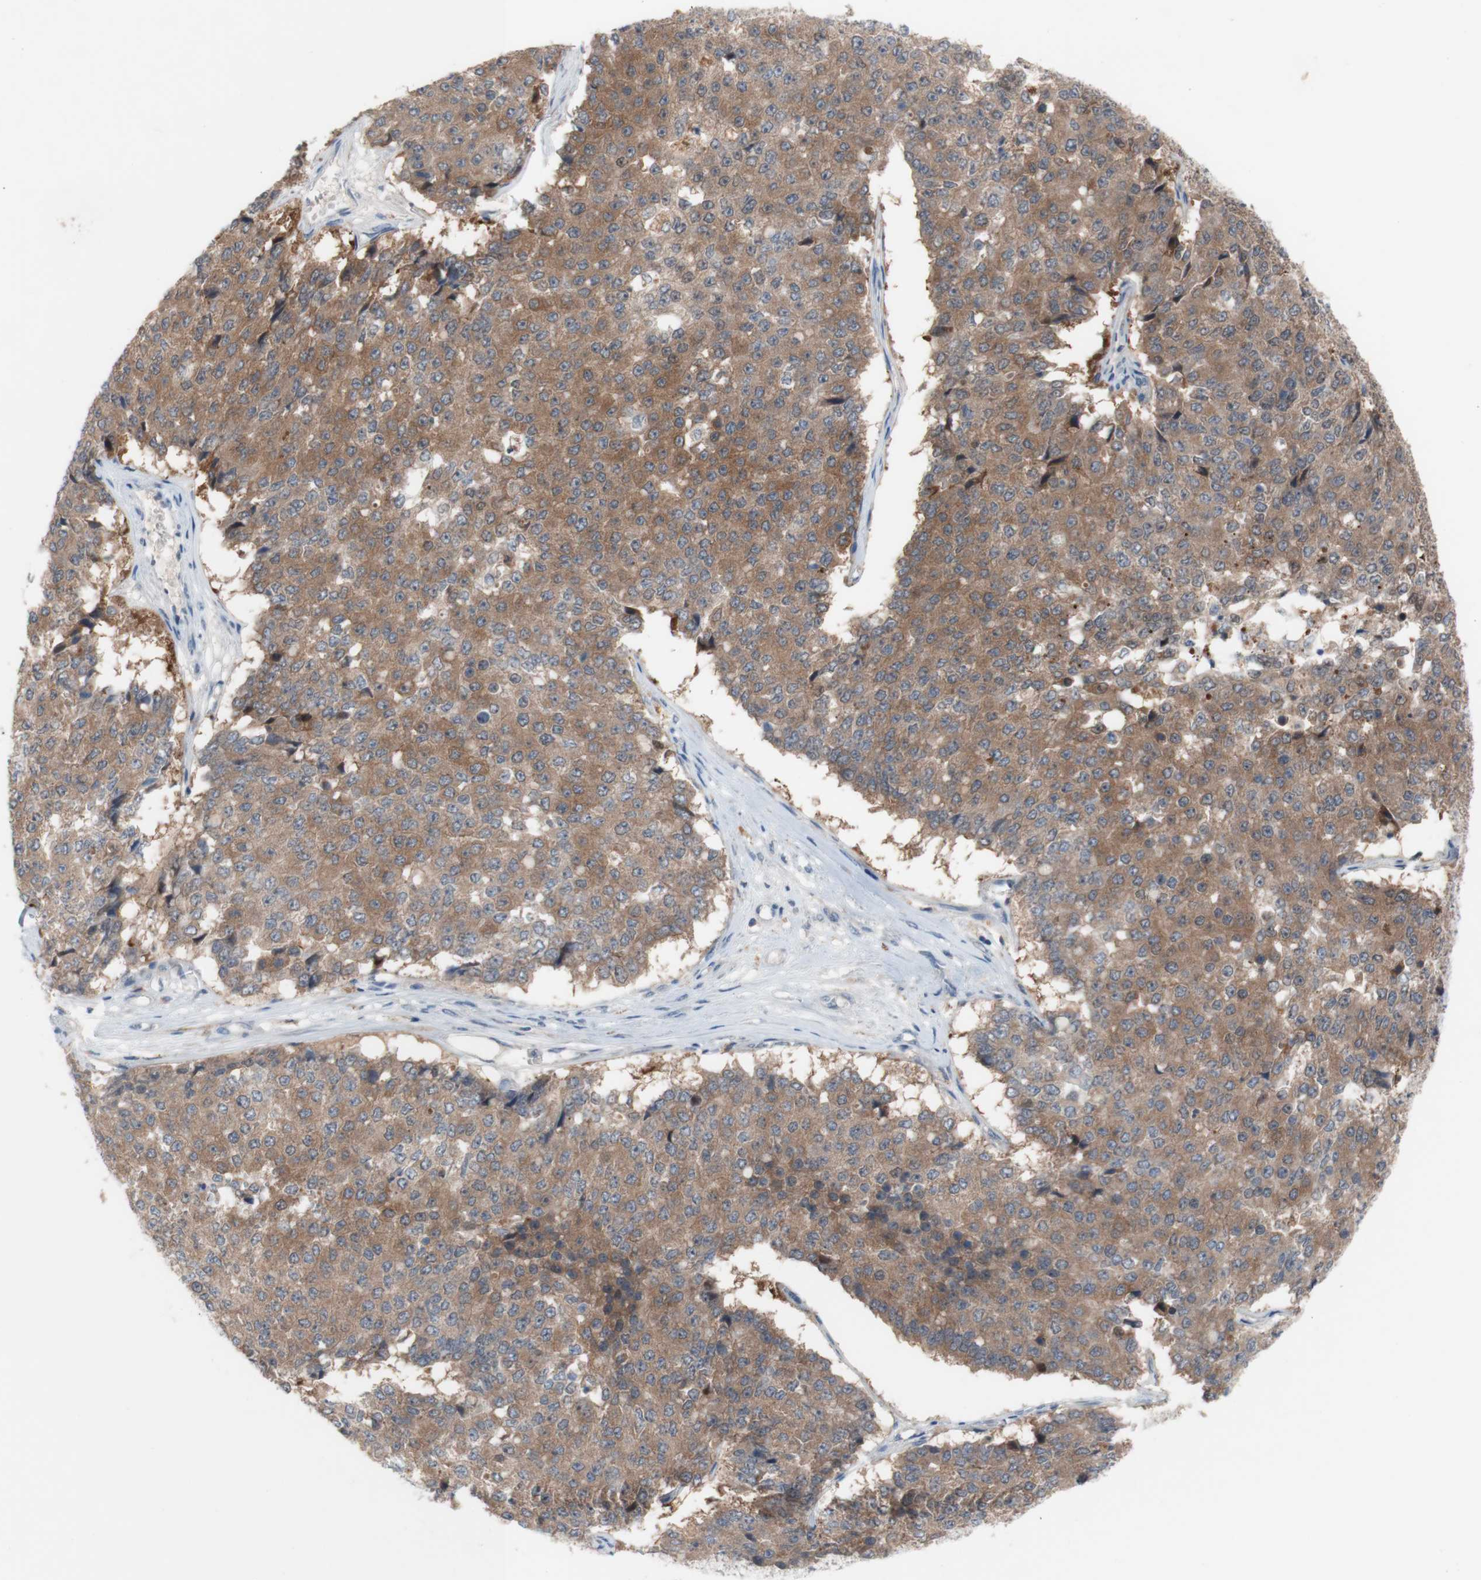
{"staining": {"intensity": "moderate", "quantity": ">75%", "location": "cytoplasmic/membranous"}, "tissue": "pancreatic cancer", "cell_type": "Tumor cells", "image_type": "cancer", "snomed": [{"axis": "morphology", "description": "Adenocarcinoma, NOS"}, {"axis": "topography", "description": "Pancreas"}], "caption": "Protein expression analysis of pancreatic cancer demonstrates moderate cytoplasmic/membranous expression in about >75% of tumor cells.", "gene": "PEX2", "patient": {"sex": "male", "age": 50}}